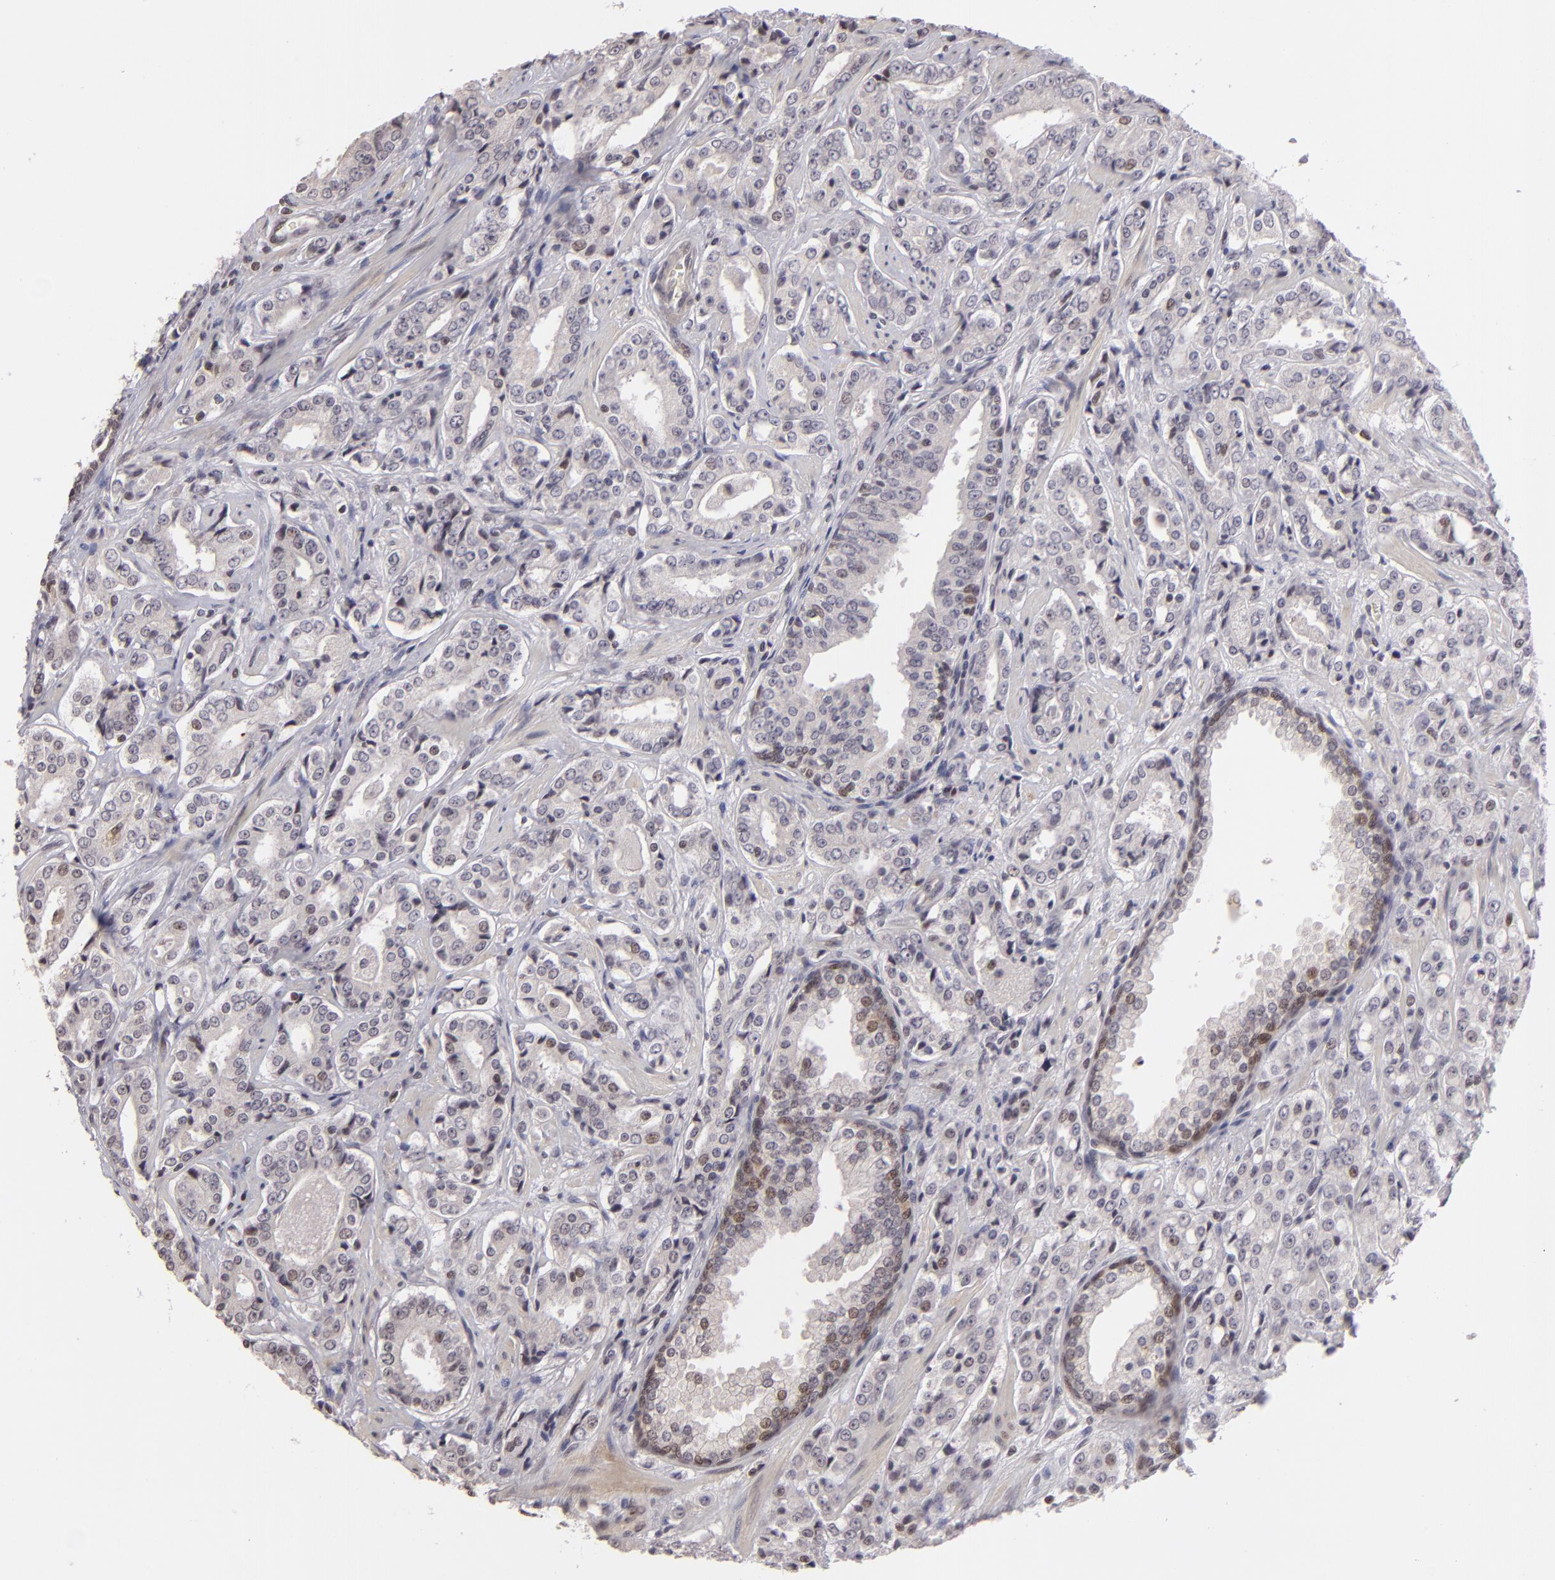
{"staining": {"intensity": "weak", "quantity": "<25%", "location": "nuclear"}, "tissue": "prostate cancer", "cell_type": "Tumor cells", "image_type": "cancer", "snomed": [{"axis": "morphology", "description": "Adenocarcinoma, Medium grade"}, {"axis": "topography", "description": "Prostate"}], "caption": "DAB (3,3'-diaminobenzidine) immunohistochemical staining of human prostate cancer displays no significant staining in tumor cells.", "gene": "RARB", "patient": {"sex": "male", "age": 60}}